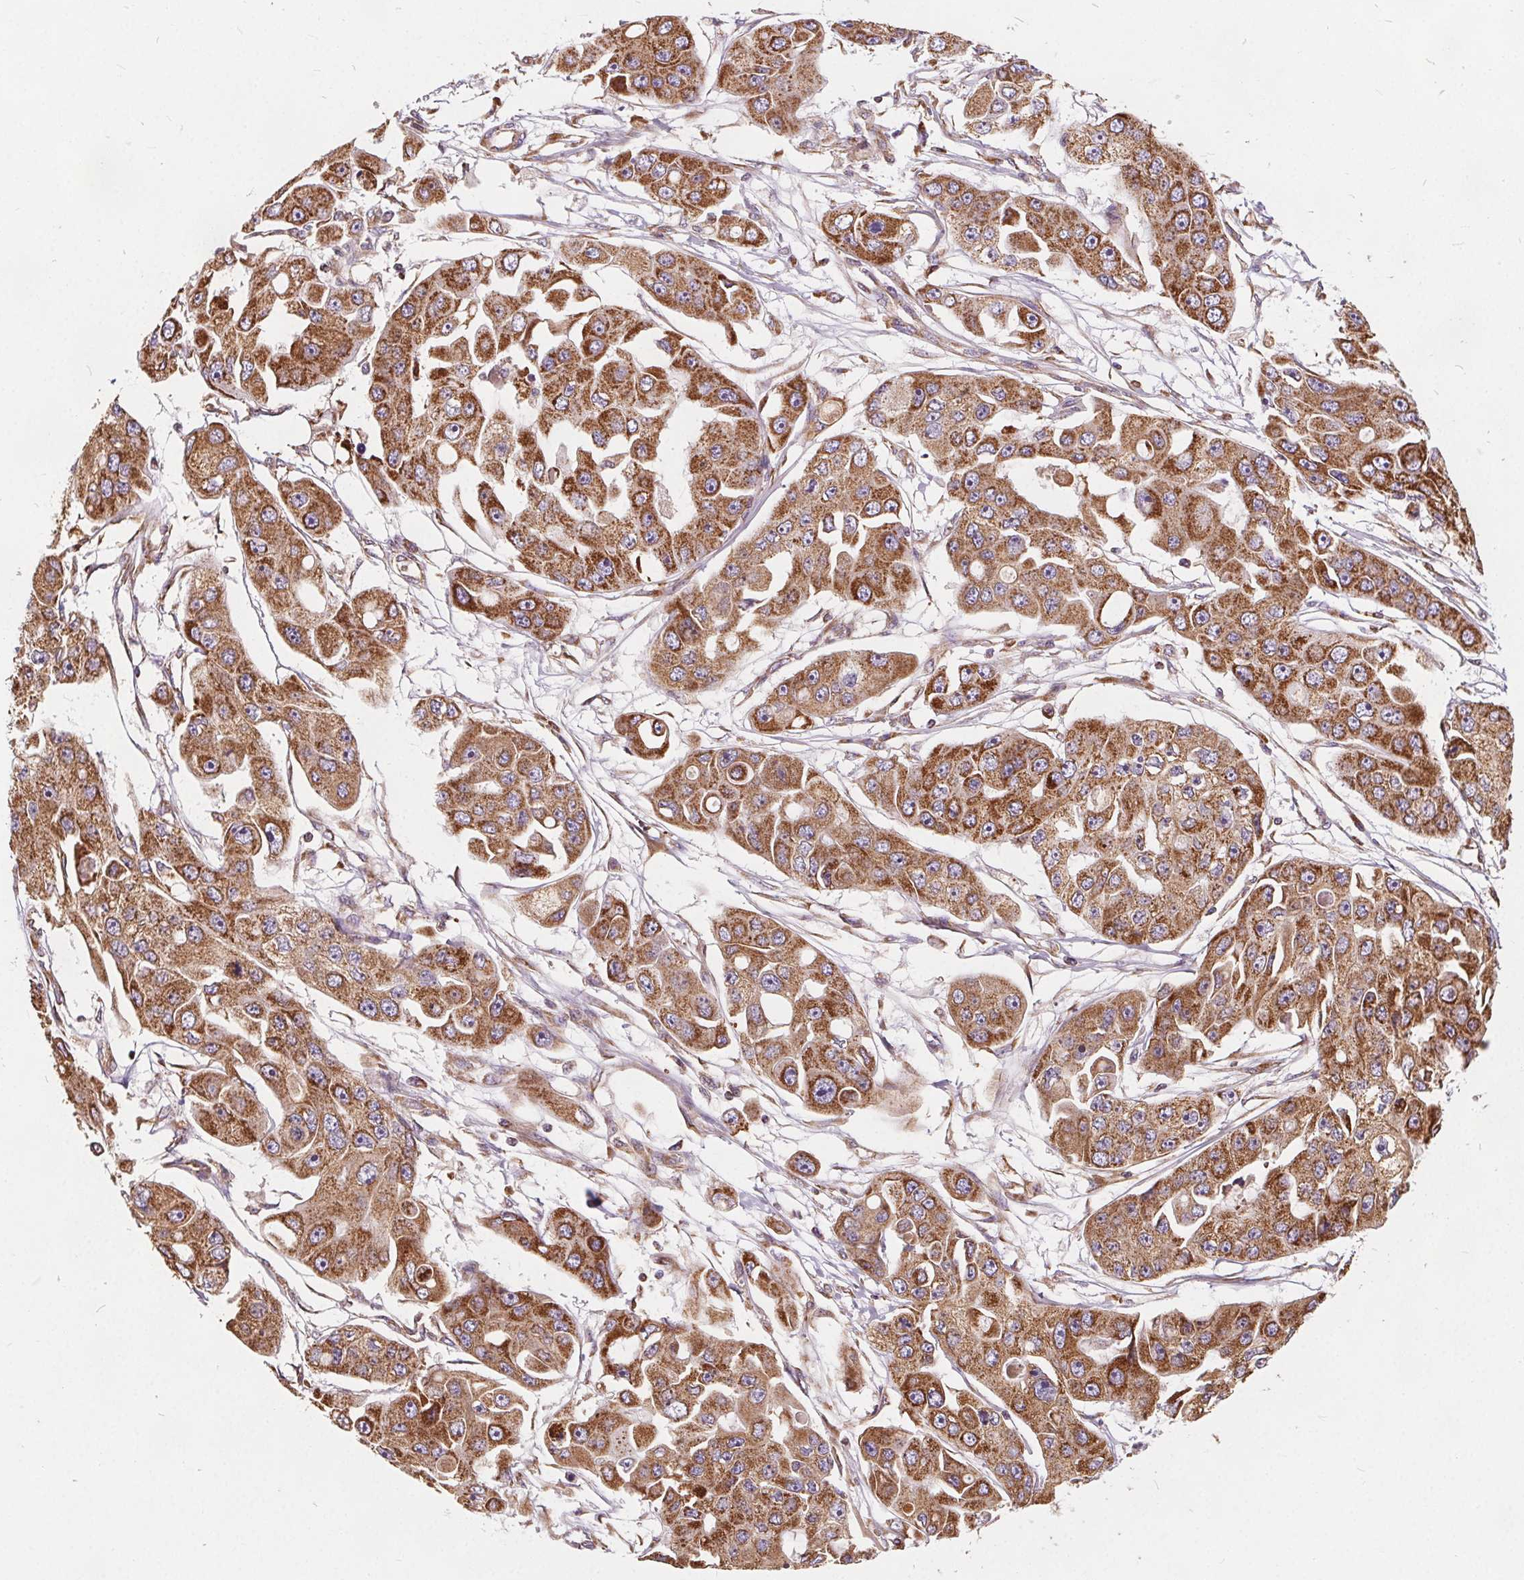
{"staining": {"intensity": "moderate", "quantity": ">75%", "location": "cytoplasmic/membranous"}, "tissue": "ovarian cancer", "cell_type": "Tumor cells", "image_type": "cancer", "snomed": [{"axis": "morphology", "description": "Cystadenocarcinoma, serous, NOS"}, {"axis": "topography", "description": "Ovary"}], "caption": "There is medium levels of moderate cytoplasmic/membranous staining in tumor cells of ovarian serous cystadenocarcinoma, as demonstrated by immunohistochemical staining (brown color).", "gene": "PLSCR3", "patient": {"sex": "female", "age": 56}}